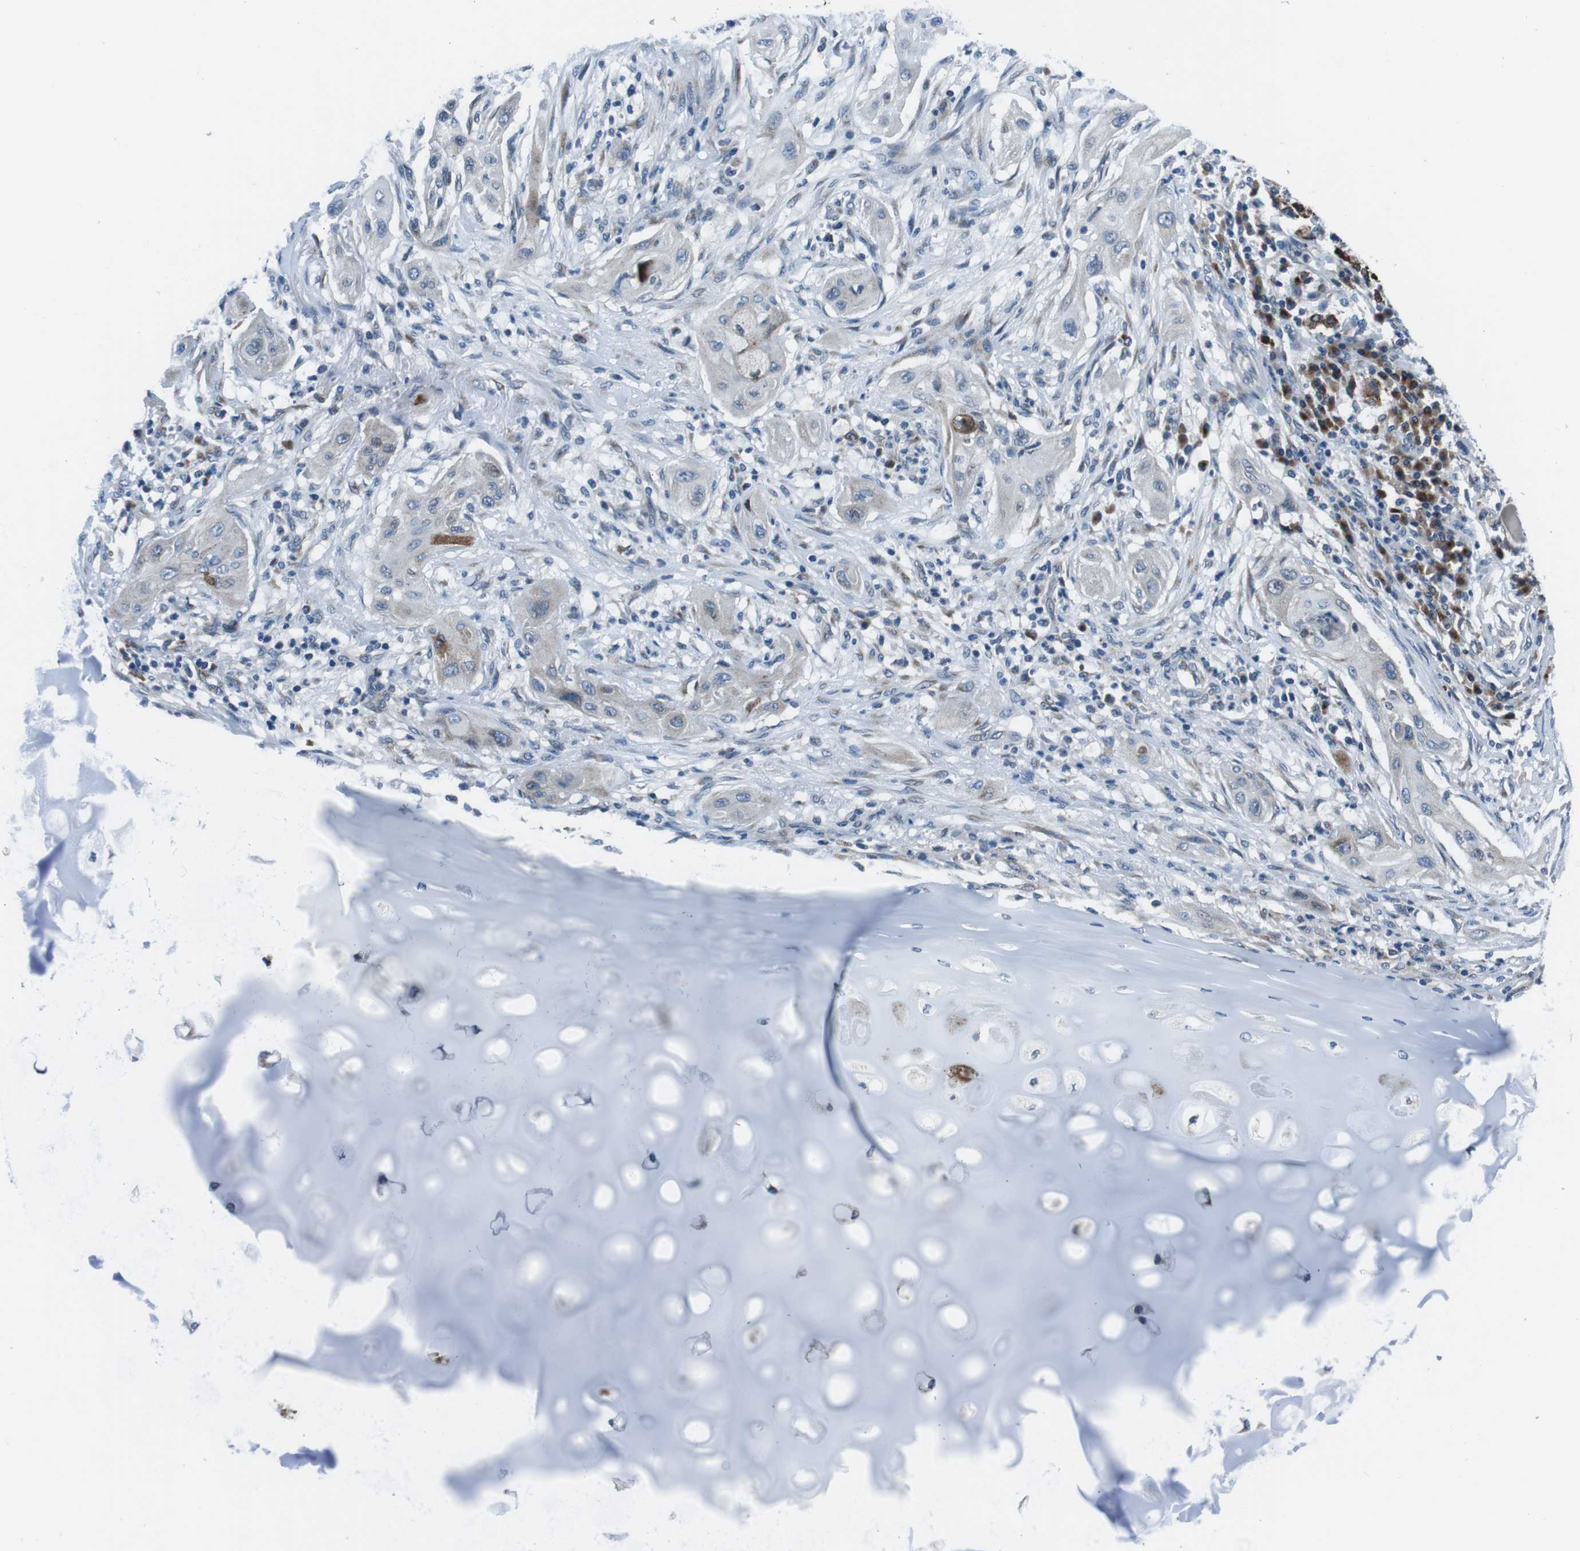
{"staining": {"intensity": "negative", "quantity": "none", "location": "none"}, "tissue": "lung cancer", "cell_type": "Tumor cells", "image_type": "cancer", "snomed": [{"axis": "morphology", "description": "Squamous cell carcinoma, NOS"}, {"axis": "topography", "description": "Lung"}], "caption": "This is an IHC image of squamous cell carcinoma (lung). There is no expression in tumor cells.", "gene": "NUCB2", "patient": {"sex": "female", "age": 47}}